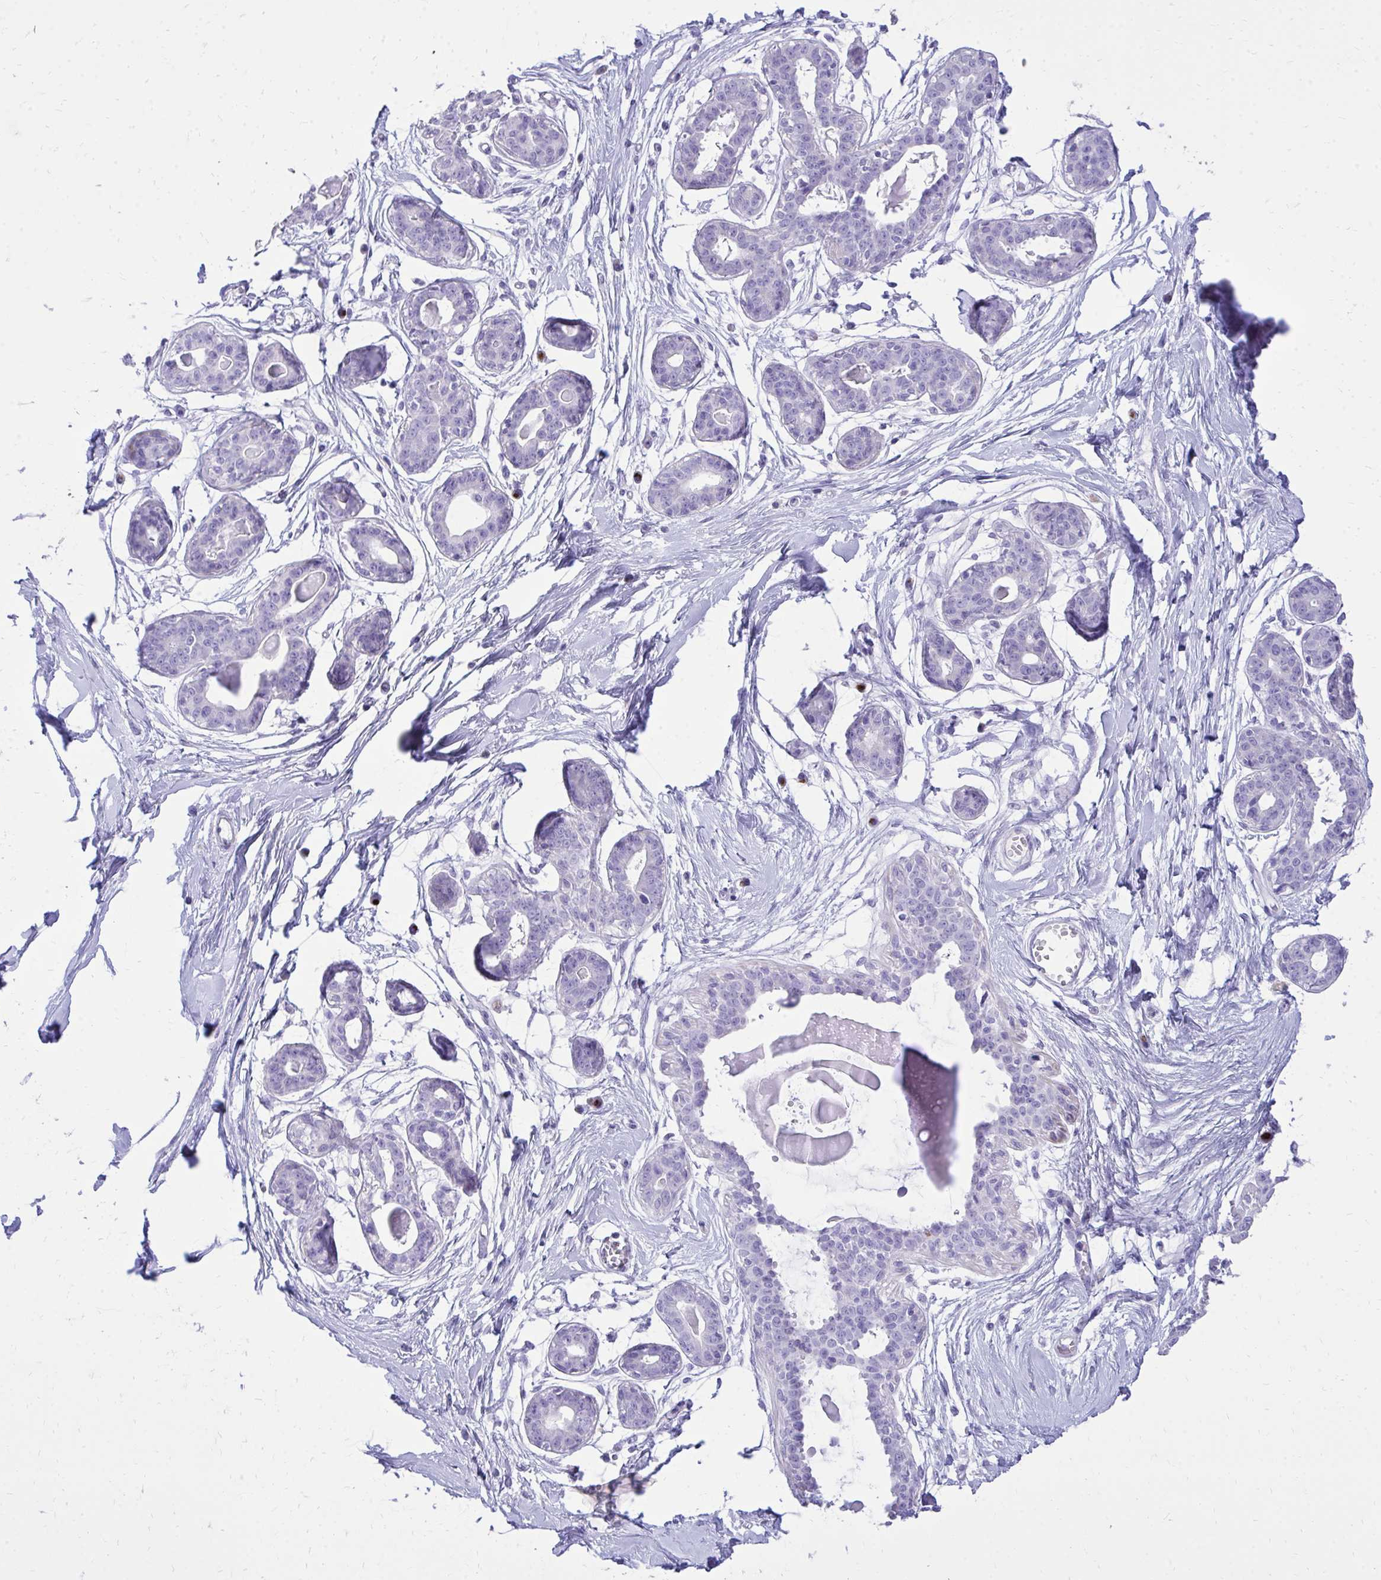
{"staining": {"intensity": "negative", "quantity": "none", "location": "none"}, "tissue": "breast", "cell_type": "Adipocytes", "image_type": "normal", "snomed": [{"axis": "morphology", "description": "Normal tissue, NOS"}, {"axis": "topography", "description": "Breast"}], "caption": "Immunohistochemical staining of normal breast reveals no significant expression in adipocytes. (Stains: DAB IHC with hematoxylin counter stain, Microscopy: brightfield microscopy at high magnification).", "gene": "ANKDD1B", "patient": {"sex": "female", "age": 45}}